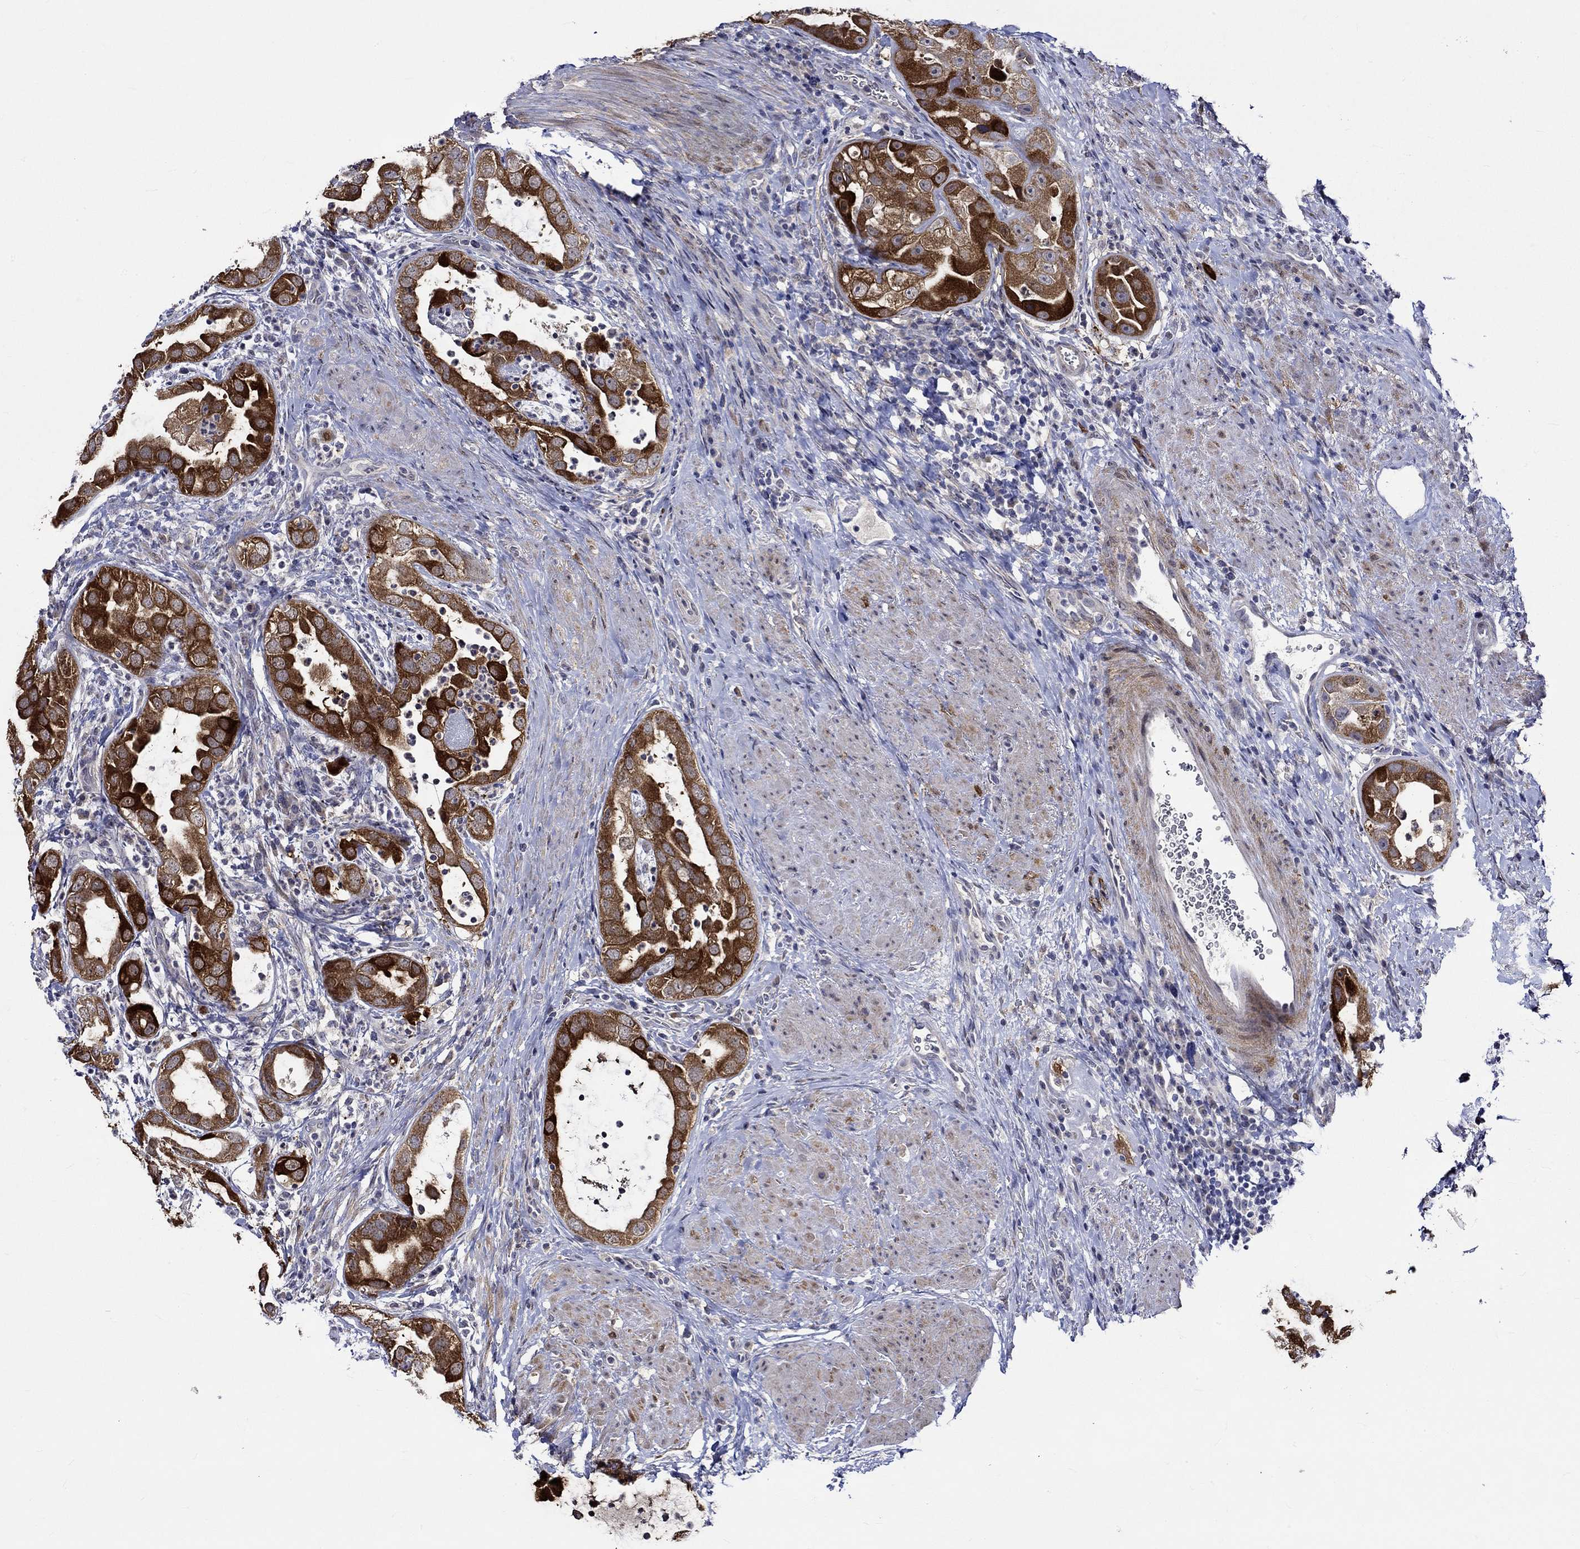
{"staining": {"intensity": "strong", "quantity": ">75%", "location": "cytoplasmic/membranous"}, "tissue": "urothelial cancer", "cell_type": "Tumor cells", "image_type": "cancer", "snomed": [{"axis": "morphology", "description": "Urothelial carcinoma, High grade"}, {"axis": "topography", "description": "Urinary bladder"}], "caption": "Protein staining displays strong cytoplasmic/membranous expression in about >75% of tumor cells in high-grade urothelial carcinoma.", "gene": "CRYAB", "patient": {"sex": "female", "age": 41}}